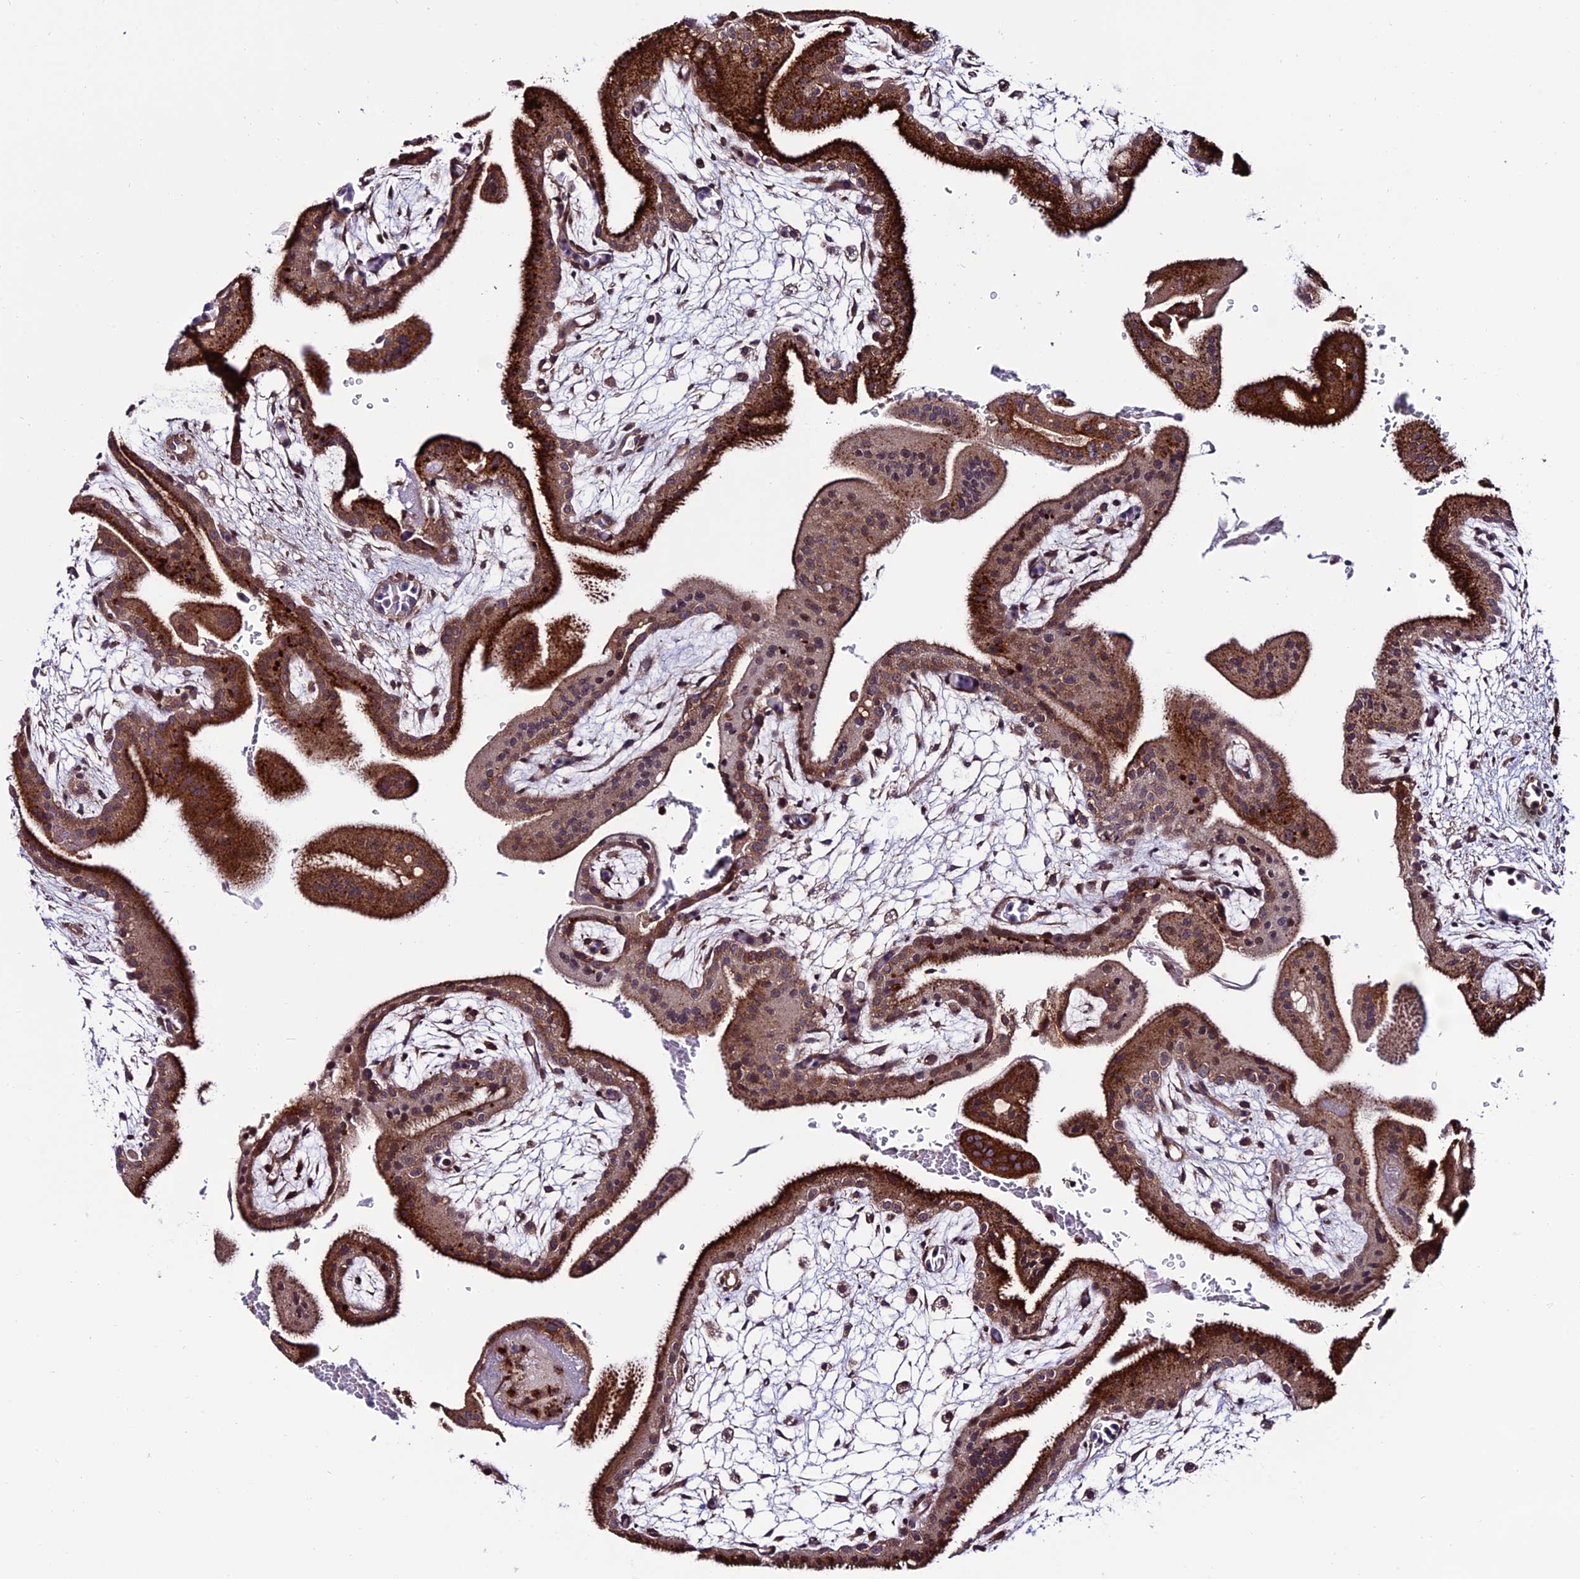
{"staining": {"intensity": "weak", "quantity": ">75%", "location": "cytoplasmic/membranous"}, "tissue": "placenta", "cell_type": "Decidual cells", "image_type": "normal", "snomed": [{"axis": "morphology", "description": "Normal tissue, NOS"}, {"axis": "topography", "description": "Placenta"}], "caption": "Decidual cells display weak cytoplasmic/membranous expression in approximately >75% of cells in benign placenta.", "gene": "ARHGEF18", "patient": {"sex": "female", "age": 35}}